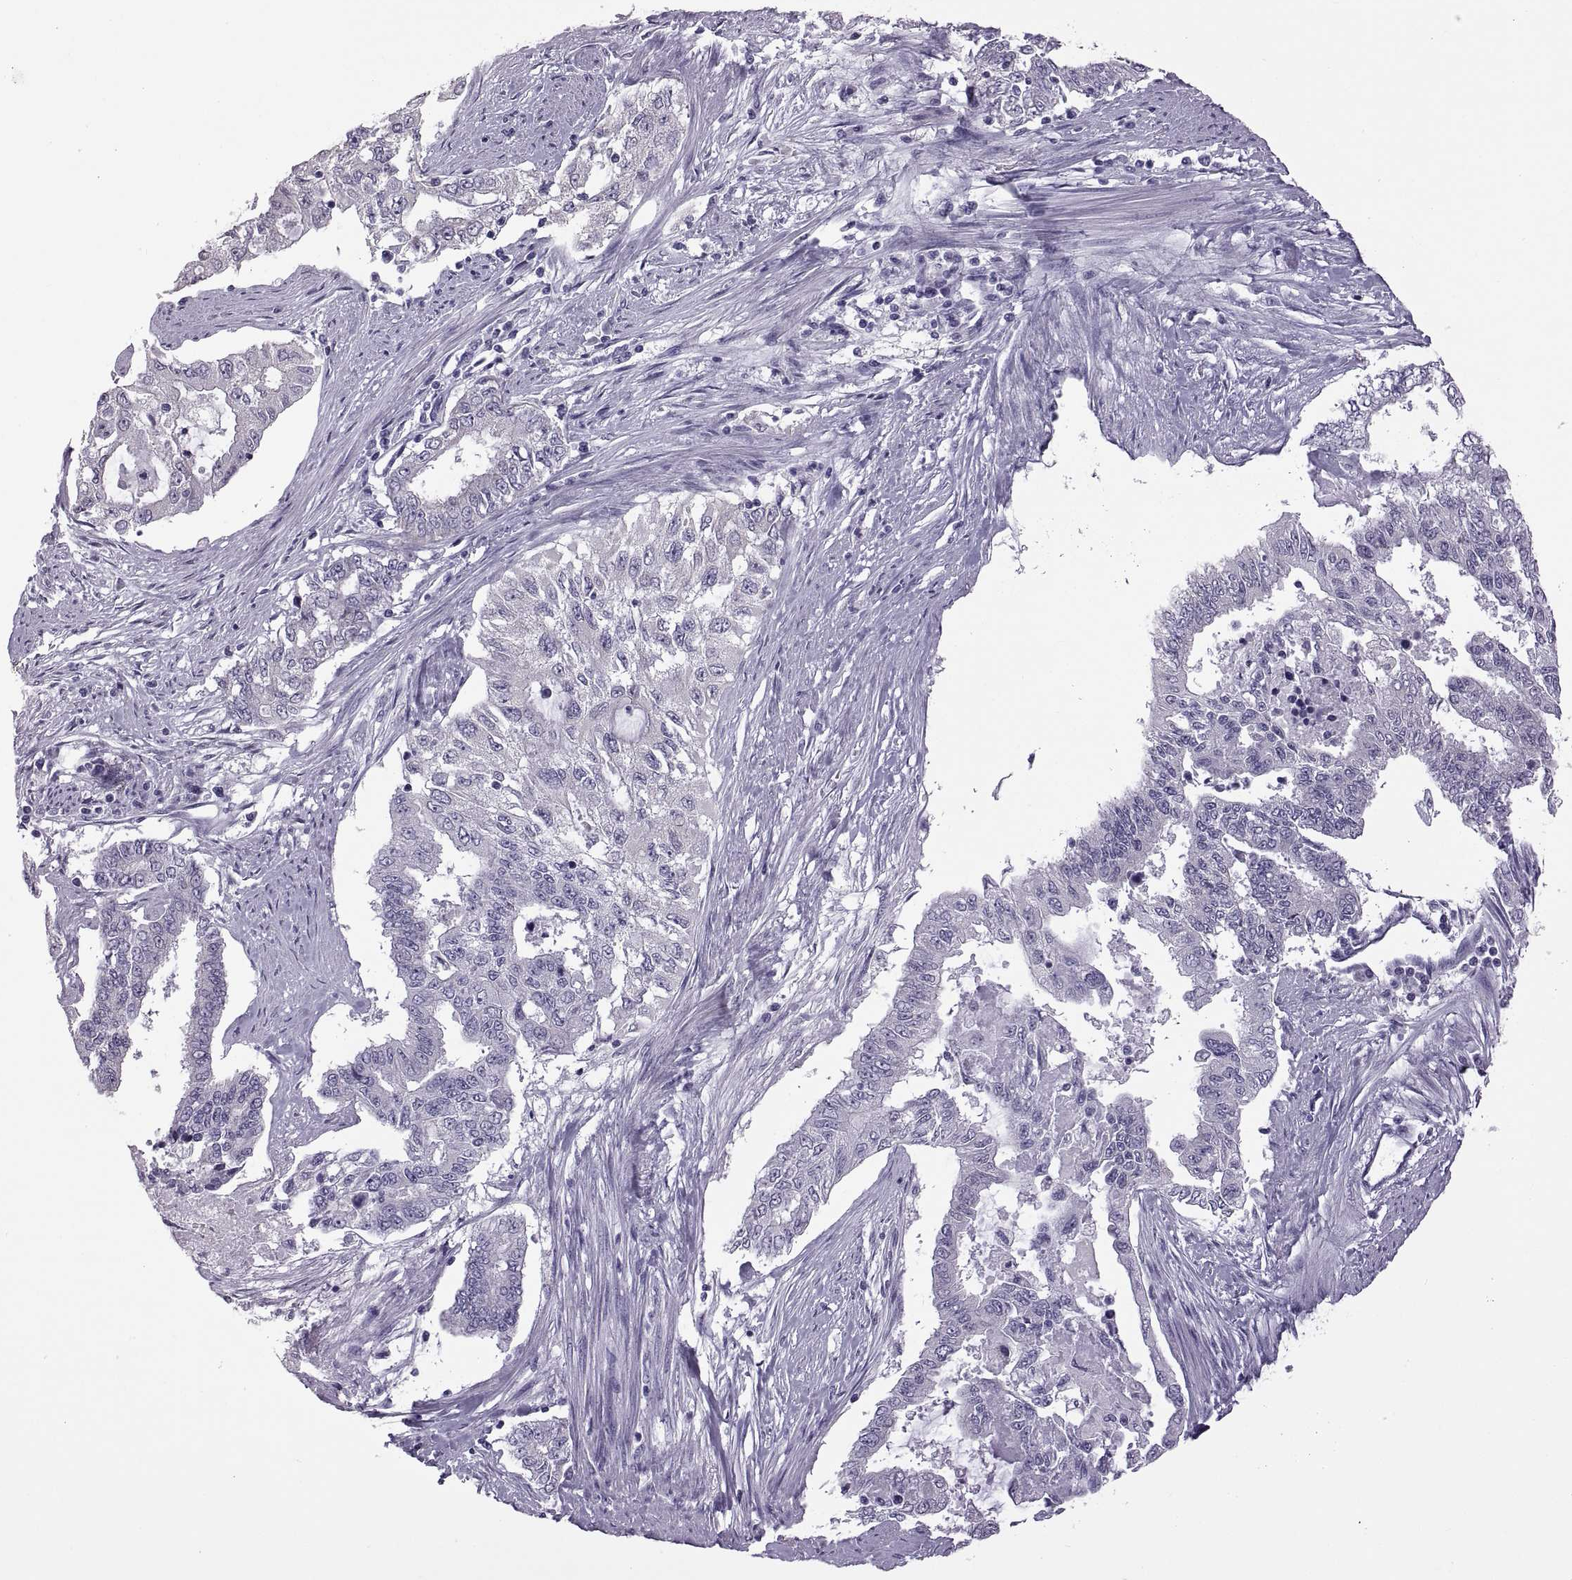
{"staining": {"intensity": "negative", "quantity": "none", "location": "none"}, "tissue": "endometrial cancer", "cell_type": "Tumor cells", "image_type": "cancer", "snomed": [{"axis": "morphology", "description": "Adenocarcinoma, NOS"}, {"axis": "topography", "description": "Uterus"}], "caption": "Adenocarcinoma (endometrial) was stained to show a protein in brown. There is no significant positivity in tumor cells. Brightfield microscopy of immunohistochemistry stained with DAB (brown) and hematoxylin (blue), captured at high magnification.", "gene": "RDM1", "patient": {"sex": "female", "age": 59}}